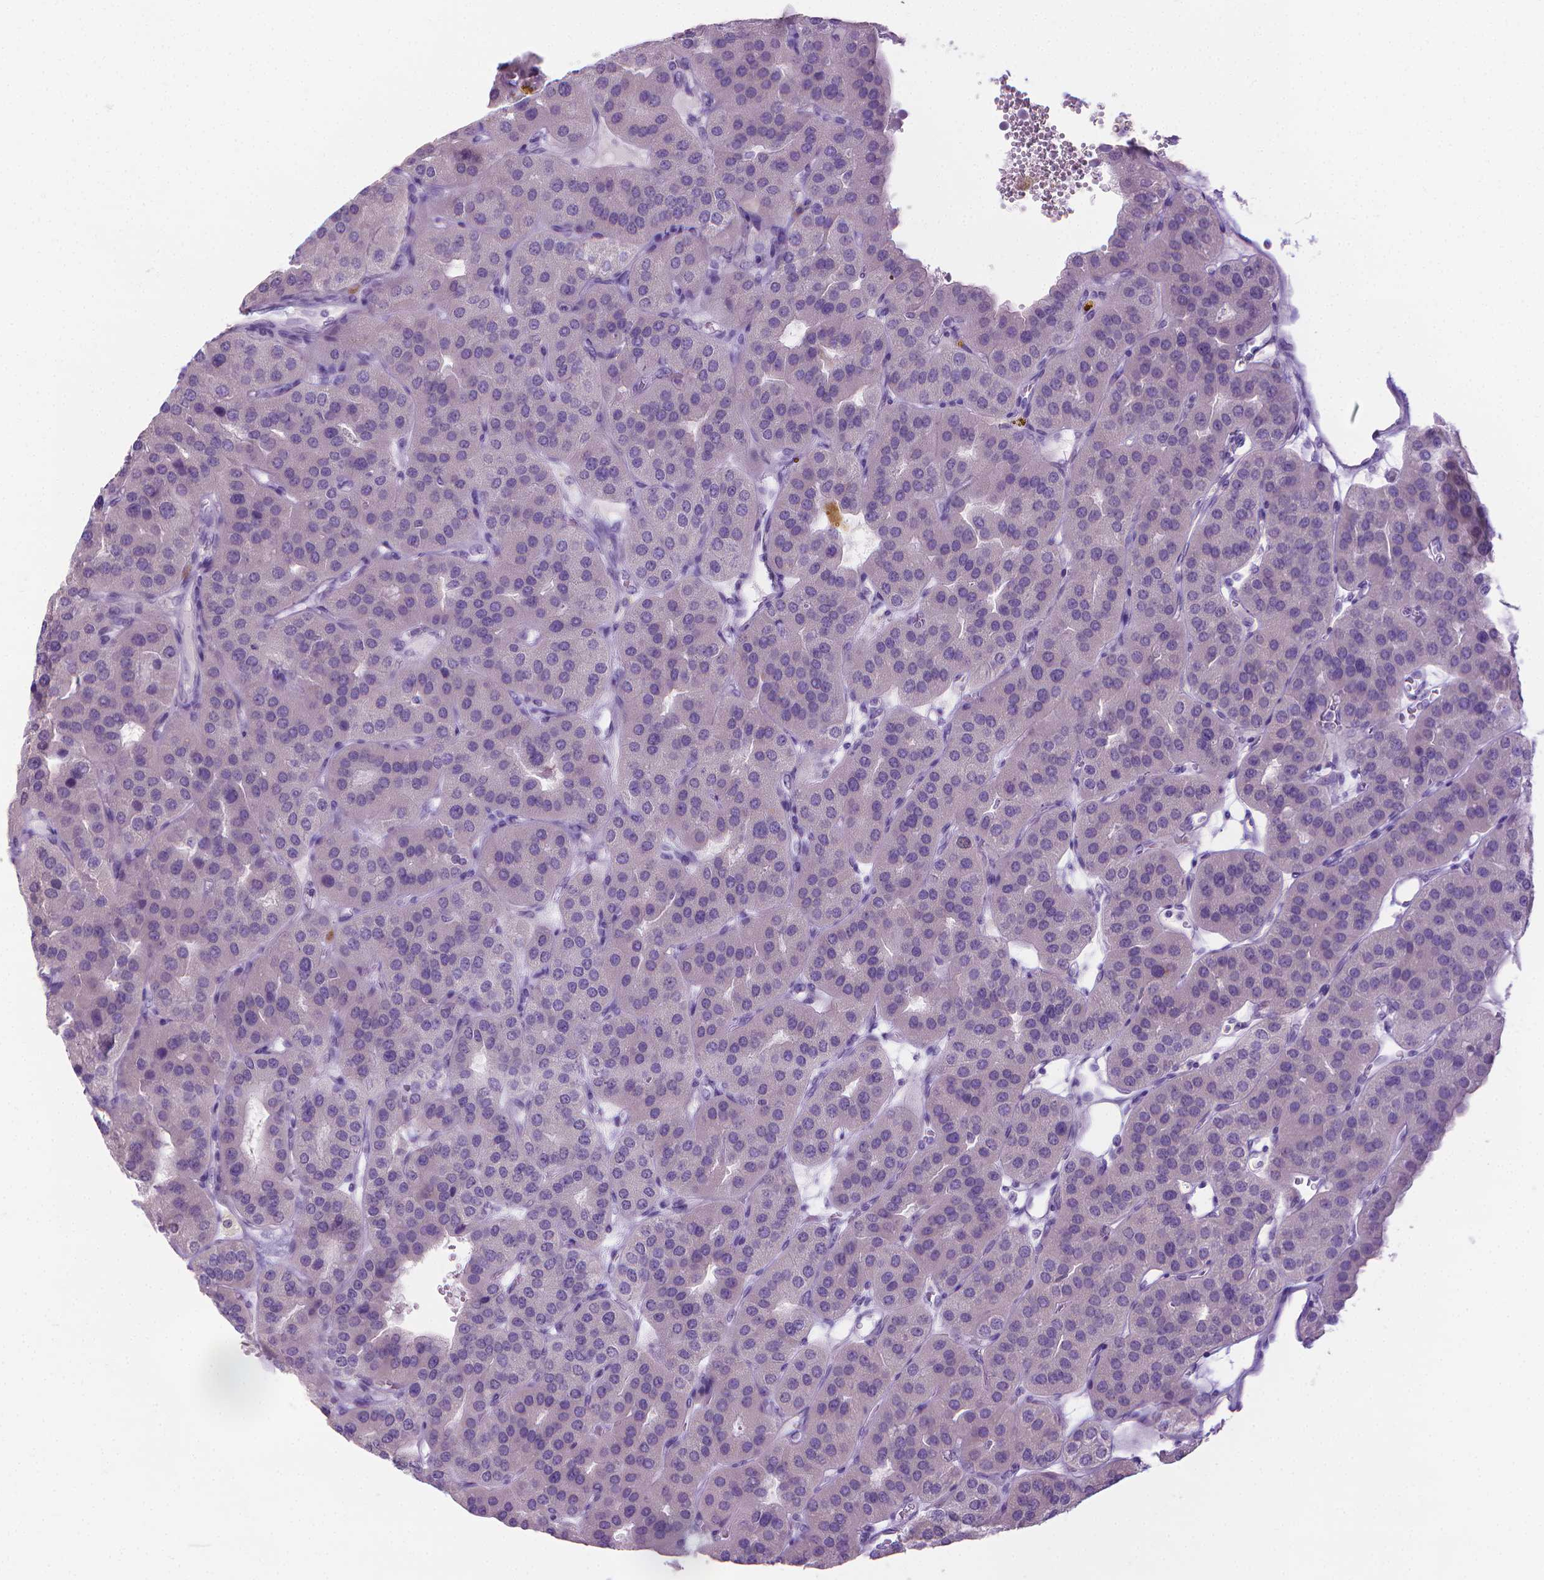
{"staining": {"intensity": "negative", "quantity": "none", "location": "none"}, "tissue": "parathyroid gland", "cell_type": "Glandular cells", "image_type": "normal", "snomed": [{"axis": "morphology", "description": "Normal tissue, NOS"}, {"axis": "morphology", "description": "Adenoma, NOS"}, {"axis": "topography", "description": "Parathyroid gland"}], "caption": "The image shows no staining of glandular cells in normal parathyroid gland. (Brightfield microscopy of DAB immunohistochemistry at high magnification).", "gene": "SPAG6", "patient": {"sex": "female", "age": 86}}